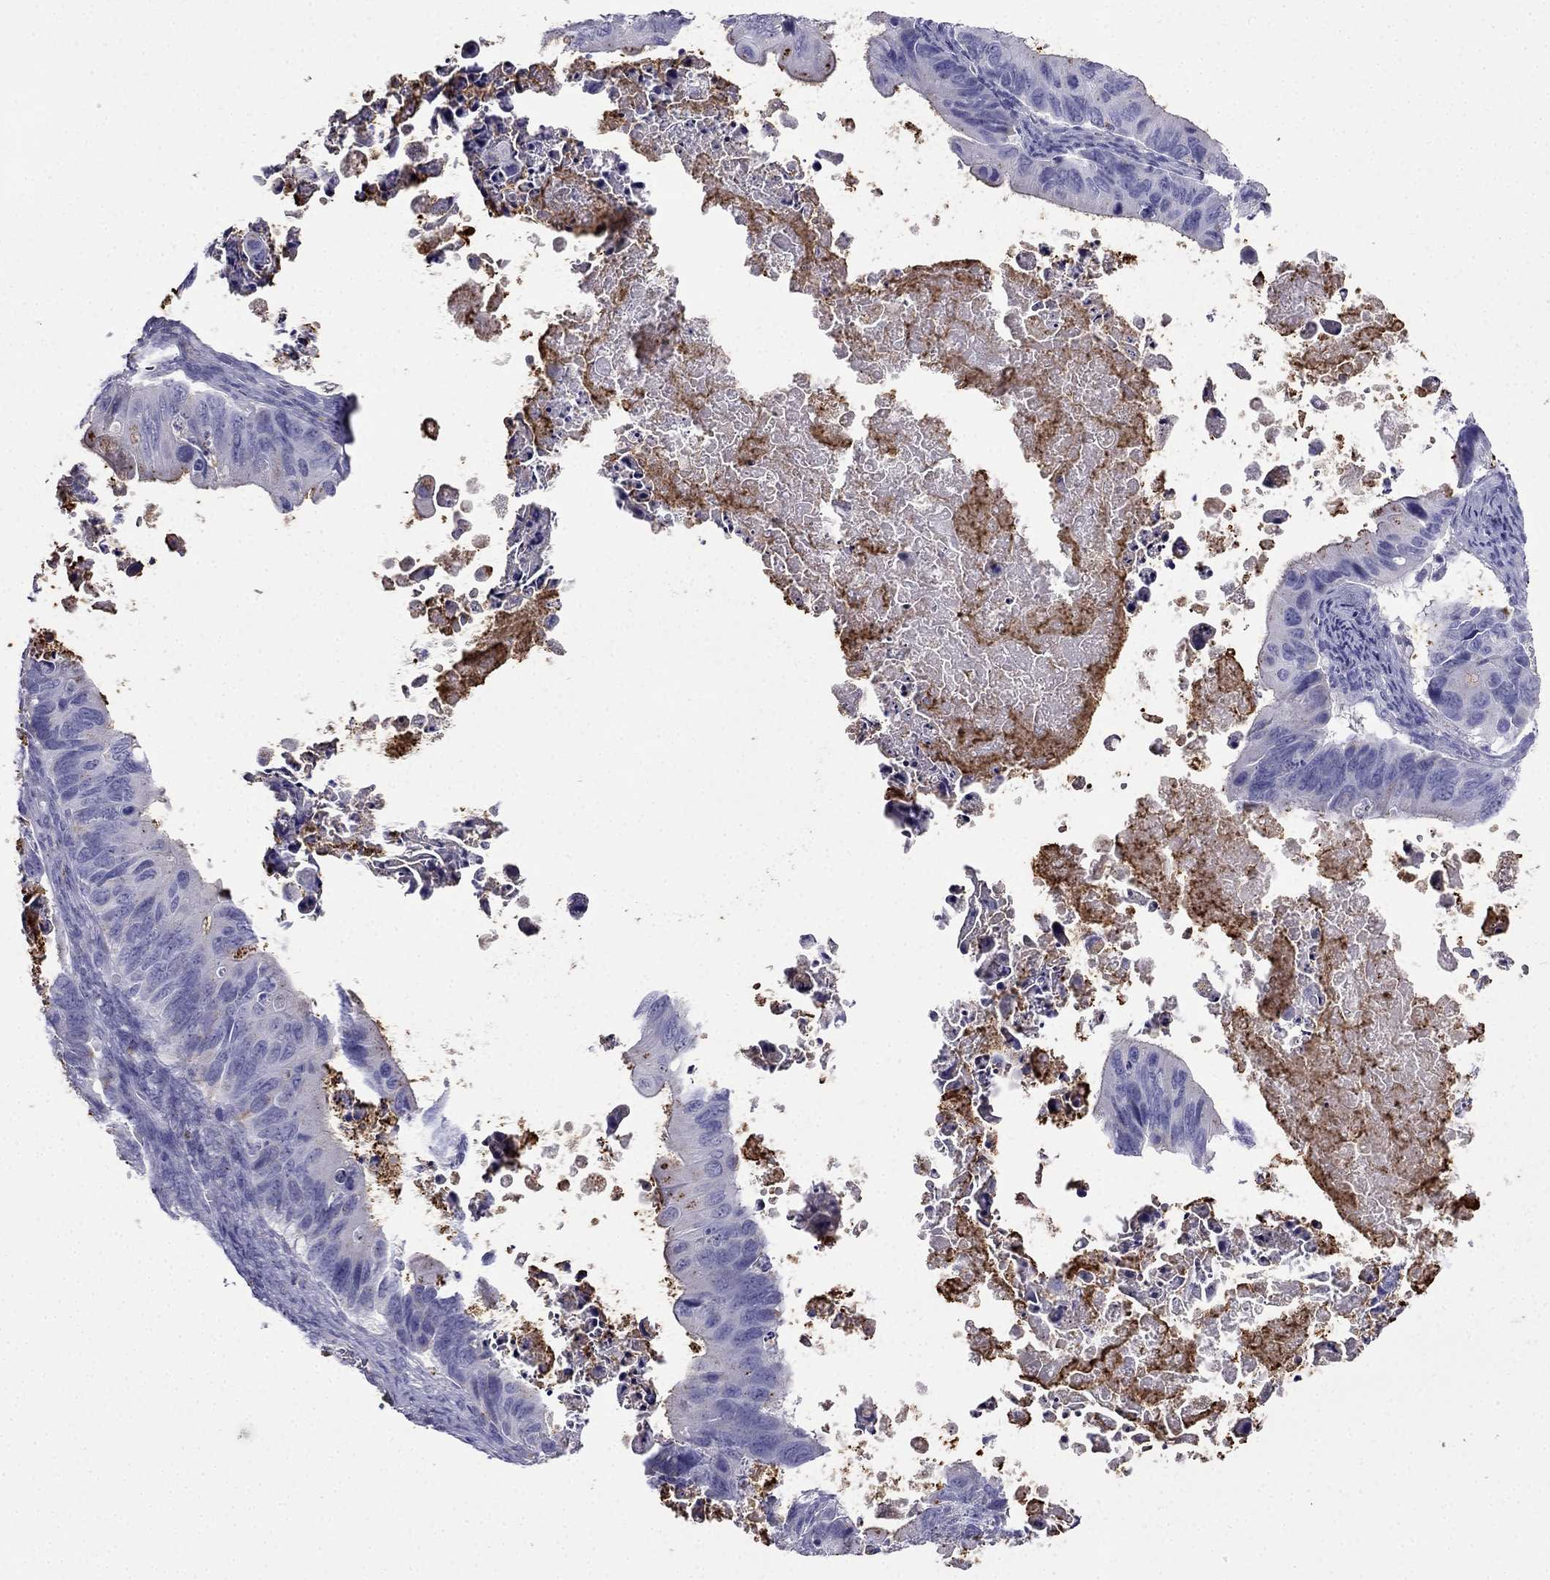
{"staining": {"intensity": "negative", "quantity": "none", "location": "none"}, "tissue": "ovarian cancer", "cell_type": "Tumor cells", "image_type": "cancer", "snomed": [{"axis": "morphology", "description": "Cystadenocarcinoma, mucinous, NOS"}, {"axis": "topography", "description": "Ovary"}], "caption": "There is no significant staining in tumor cells of ovarian cancer. (DAB (3,3'-diaminobenzidine) immunohistochemistry, high magnification).", "gene": "PTH", "patient": {"sex": "female", "age": 64}}